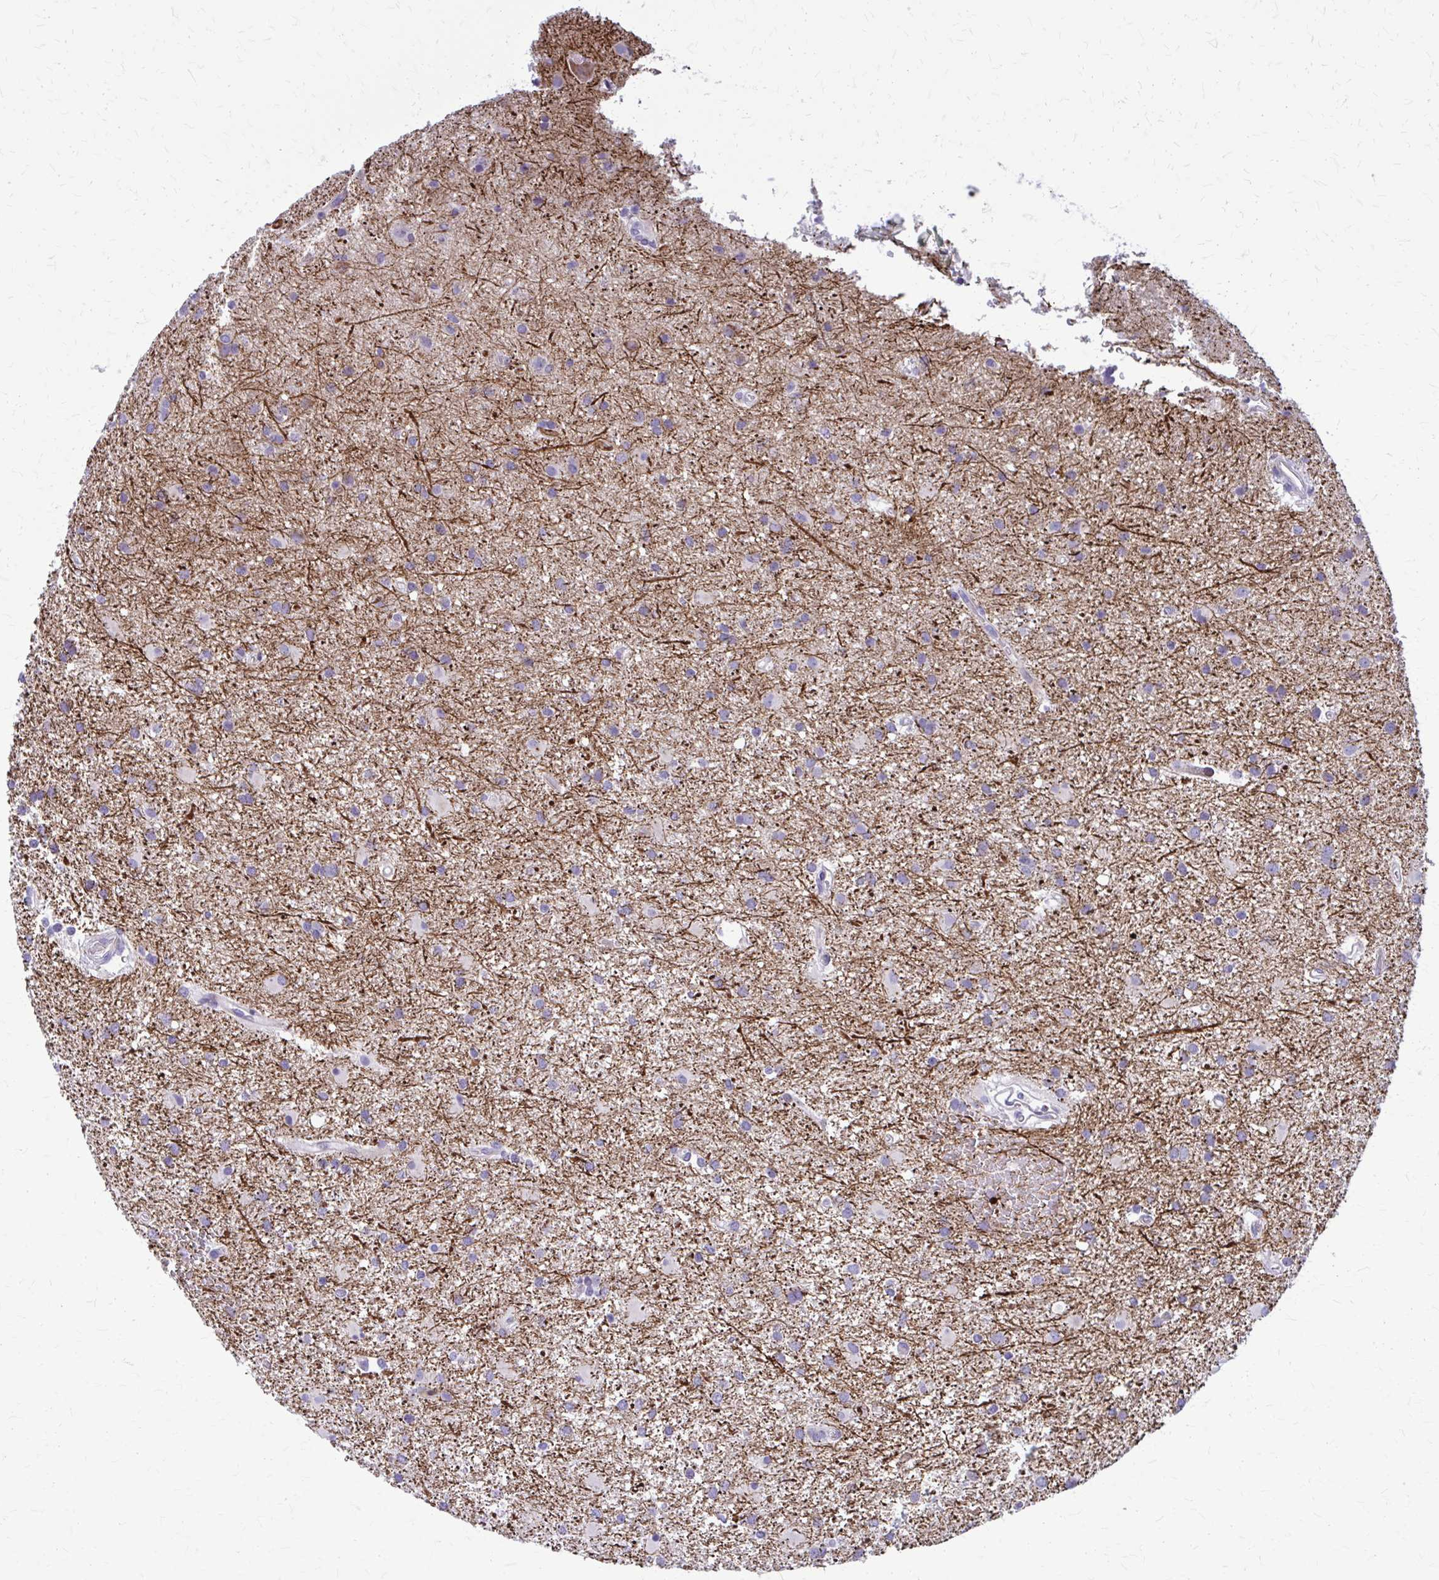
{"staining": {"intensity": "negative", "quantity": "none", "location": "none"}, "tissue": "glioma", "cell_type": "Tumor cells", "image_type": "cancer", "snomed": [{"axis": "morphology", "description": "Glioma, malignant, High grade"}, {"axis": "topography", "description": "Brain"}], "caption": "IHC histopathology image of glioma stained for a protein (brown), which demonstrates no positivity in tumor cells.", "gene": "PEDS1", "patient": {"sex": "male", "age": 55}}